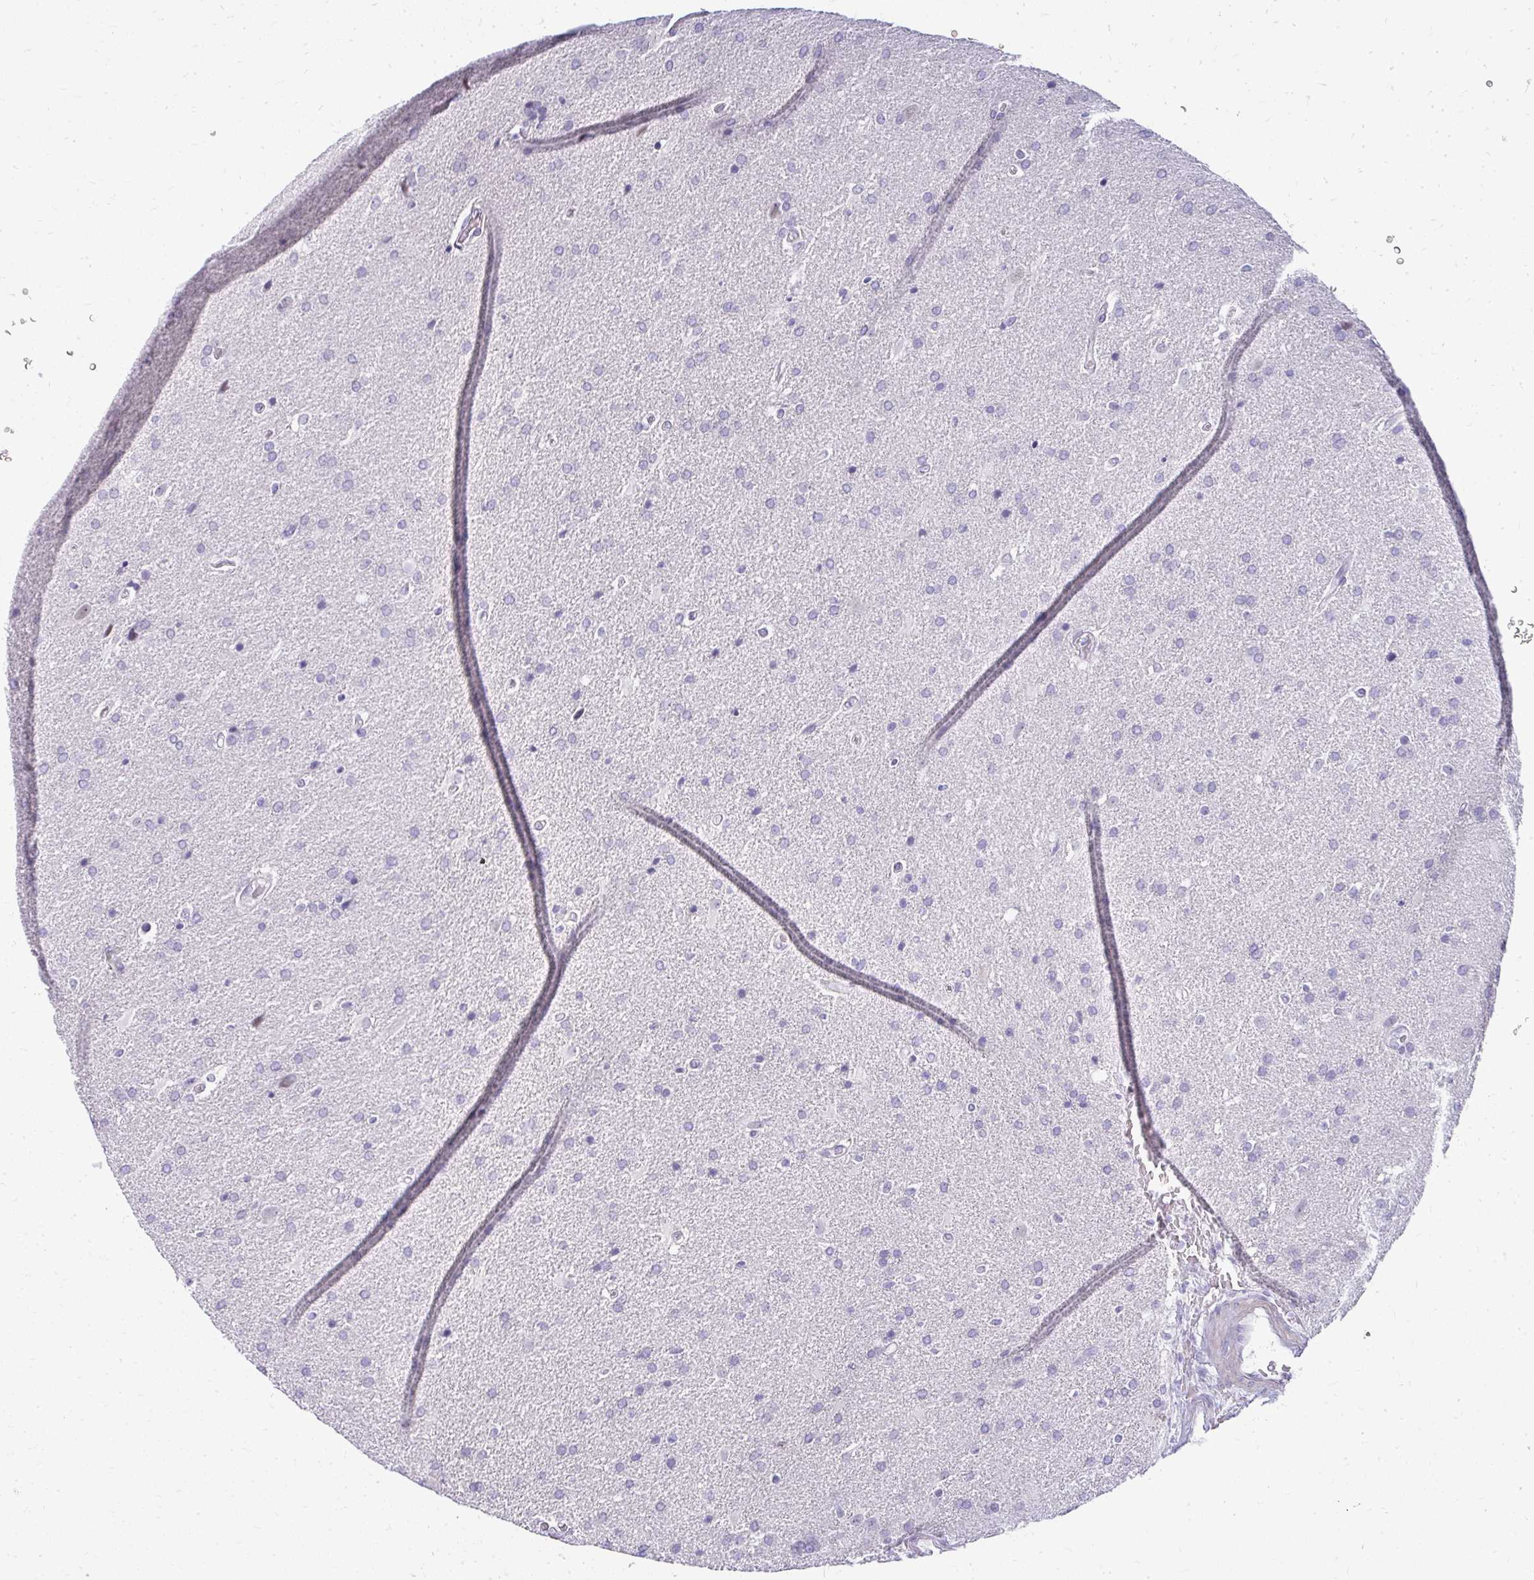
{"staining": {"intensity": "negative", "quantity": "none", "location": "none"}, "tissue": "glioma", "cell_type": "Tumor cells", "image_type": "cancer", "snomed": [{"axis": "morphology", "description": "Glioma, malignant, High grade"}, {"axis": "topography", "description": "Brain"}], "caption": "A high-resolution photomicrograph shows immunohistochemistry staining of high-grade glioma (malignant), which displays no significant positivity in tumor cells. The staining was performed using DAB (3,3'-diaminobenzidine) to visualize the protein expression in brown, while the nuclei were stained in blue with hematoxylin (Magnification: 20x).", "gene": "TEX33", "patient": {"sex": "male", "age": 56}}